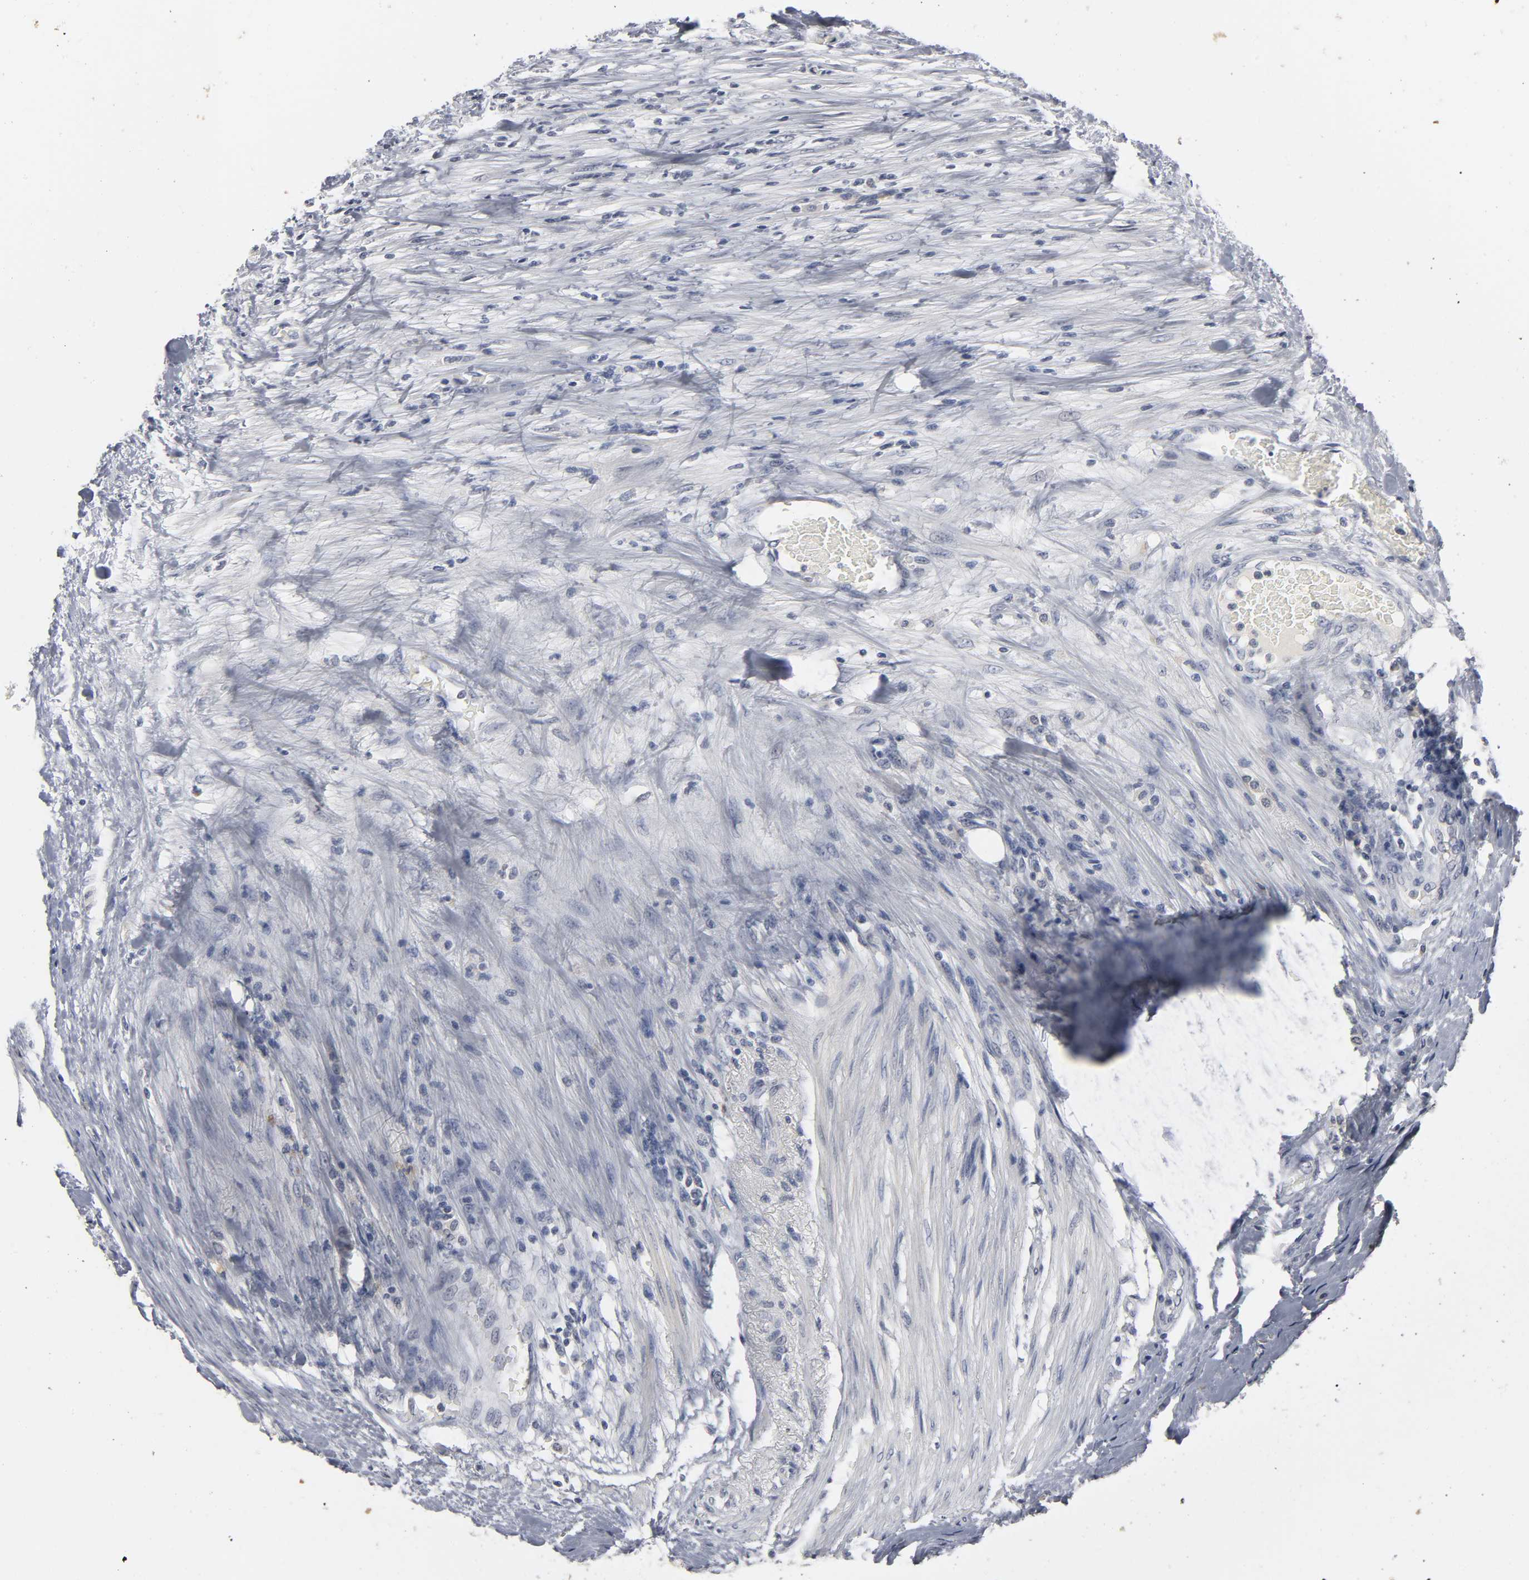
{"staining": {"intensity": "negative", "quantity": "none", "location": "none"}, "tissue": "colorectal cancer", "cell_type": "Tumor cells", "image_type": "cancer", "snomed": [{"axis": "morphology", "description": "Adenocarcinoma, NOS"}, {"axis": "topography", "description": "Colon"}], "caption": "High magnification brightfield microscopy of adenocarcinoma (colorectal) stained with DAB (3,3'-diaminobenzidine) (brown) and counterstained with hematoxylin (blue): tumor cells show no significant staining.", "gene": "TCAP", "patient": {"sex": "female", "age": 86}}